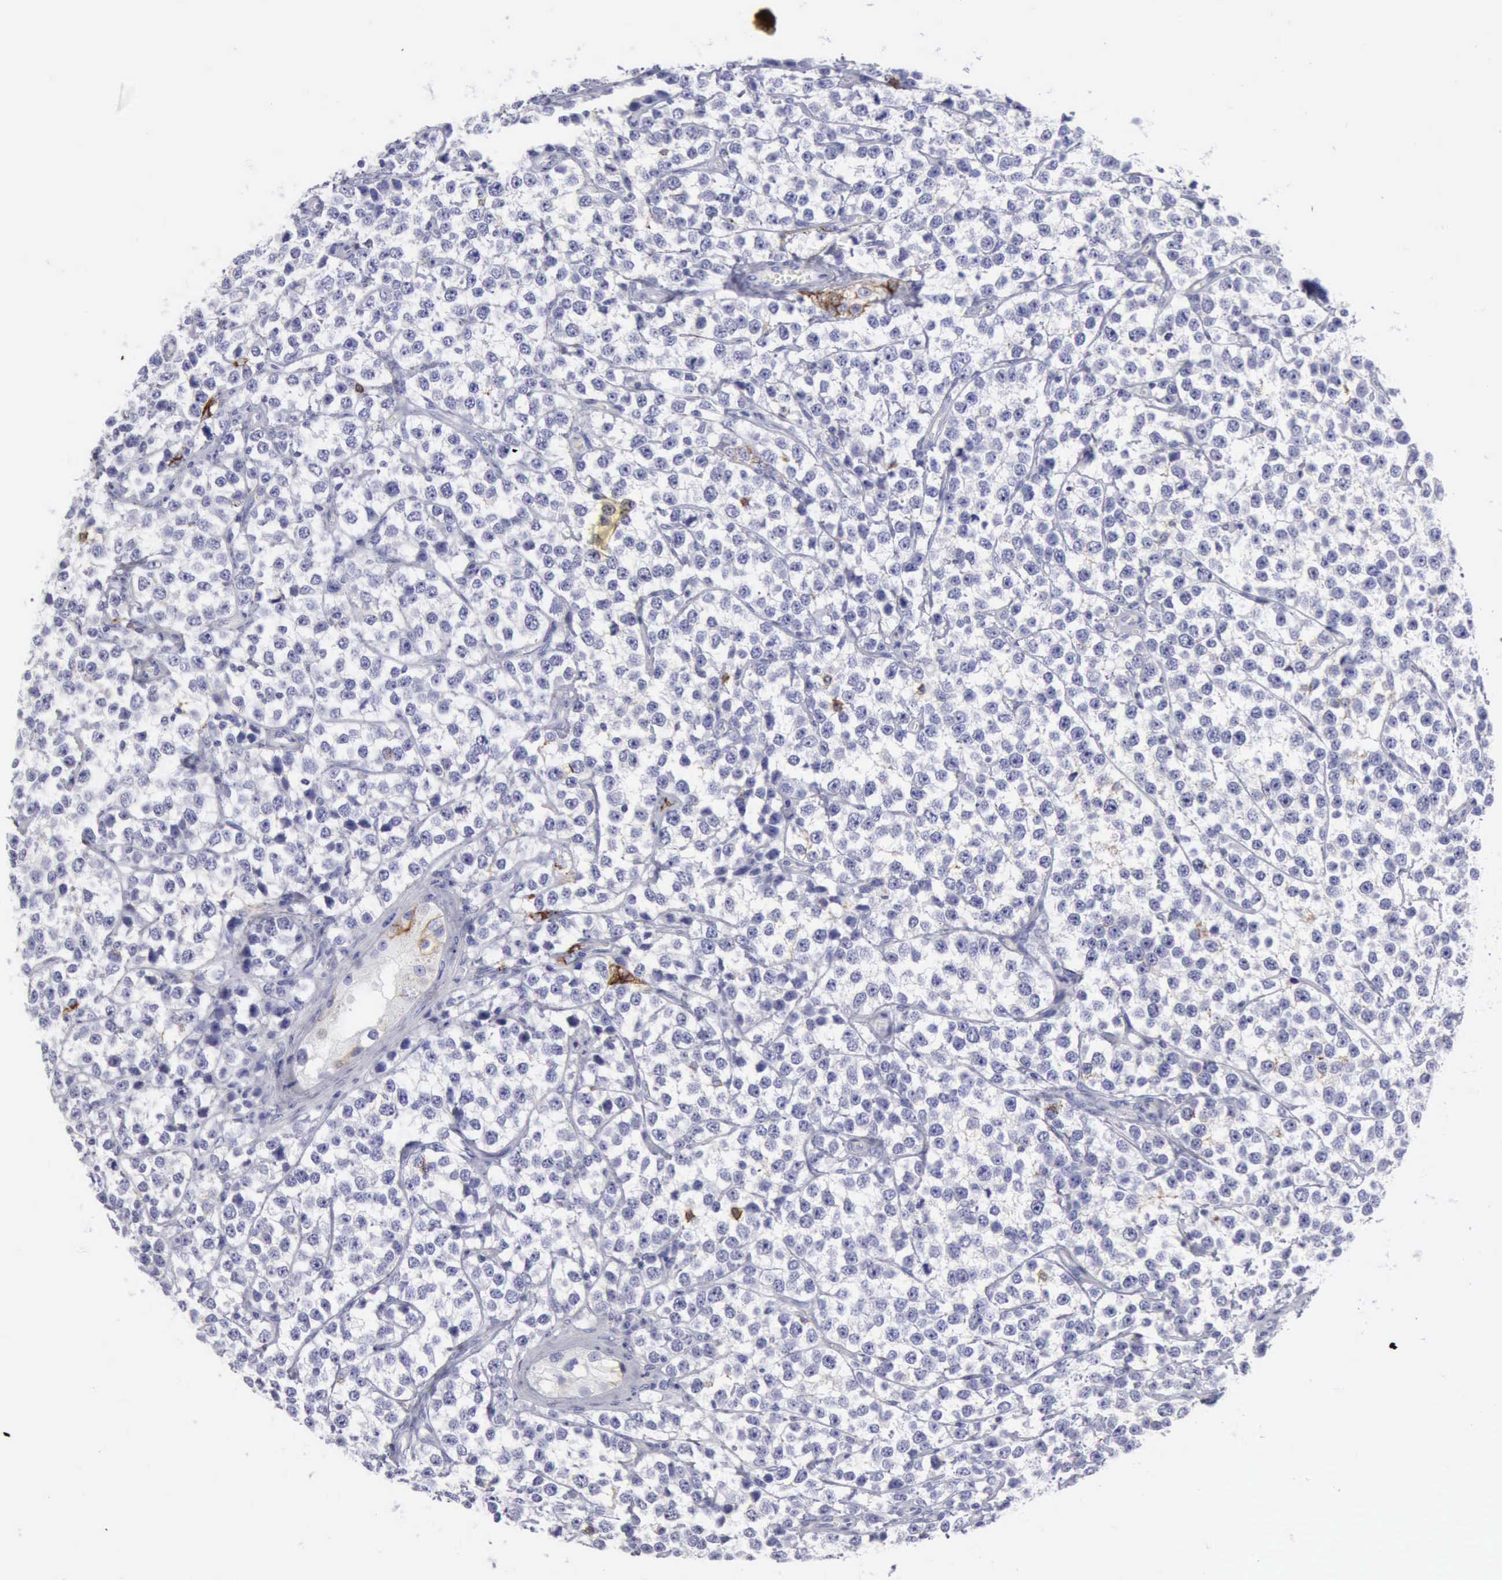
{"staining": {"intensity": "negative", "quantity": "none", "location": "none"}, "tissue": "testis cancer", "cell_type": "Tumor cells", "image_type": "cancer", "snomed": [{"axis": "morphology", "description": "Seminoma, NOS"}, {"axis": "topography", "description": "Testis"}], "caption": "An IHC image of testis seminoma is shown. There is no staining in tumor cells of testis seminoma. Brightfield microscopy of IHC stained with DAB (brown) and hematoxylin (blue), captured at high magnification.", "gene": "NCAM1", "patient": {"sex": "male", "age": 25}}